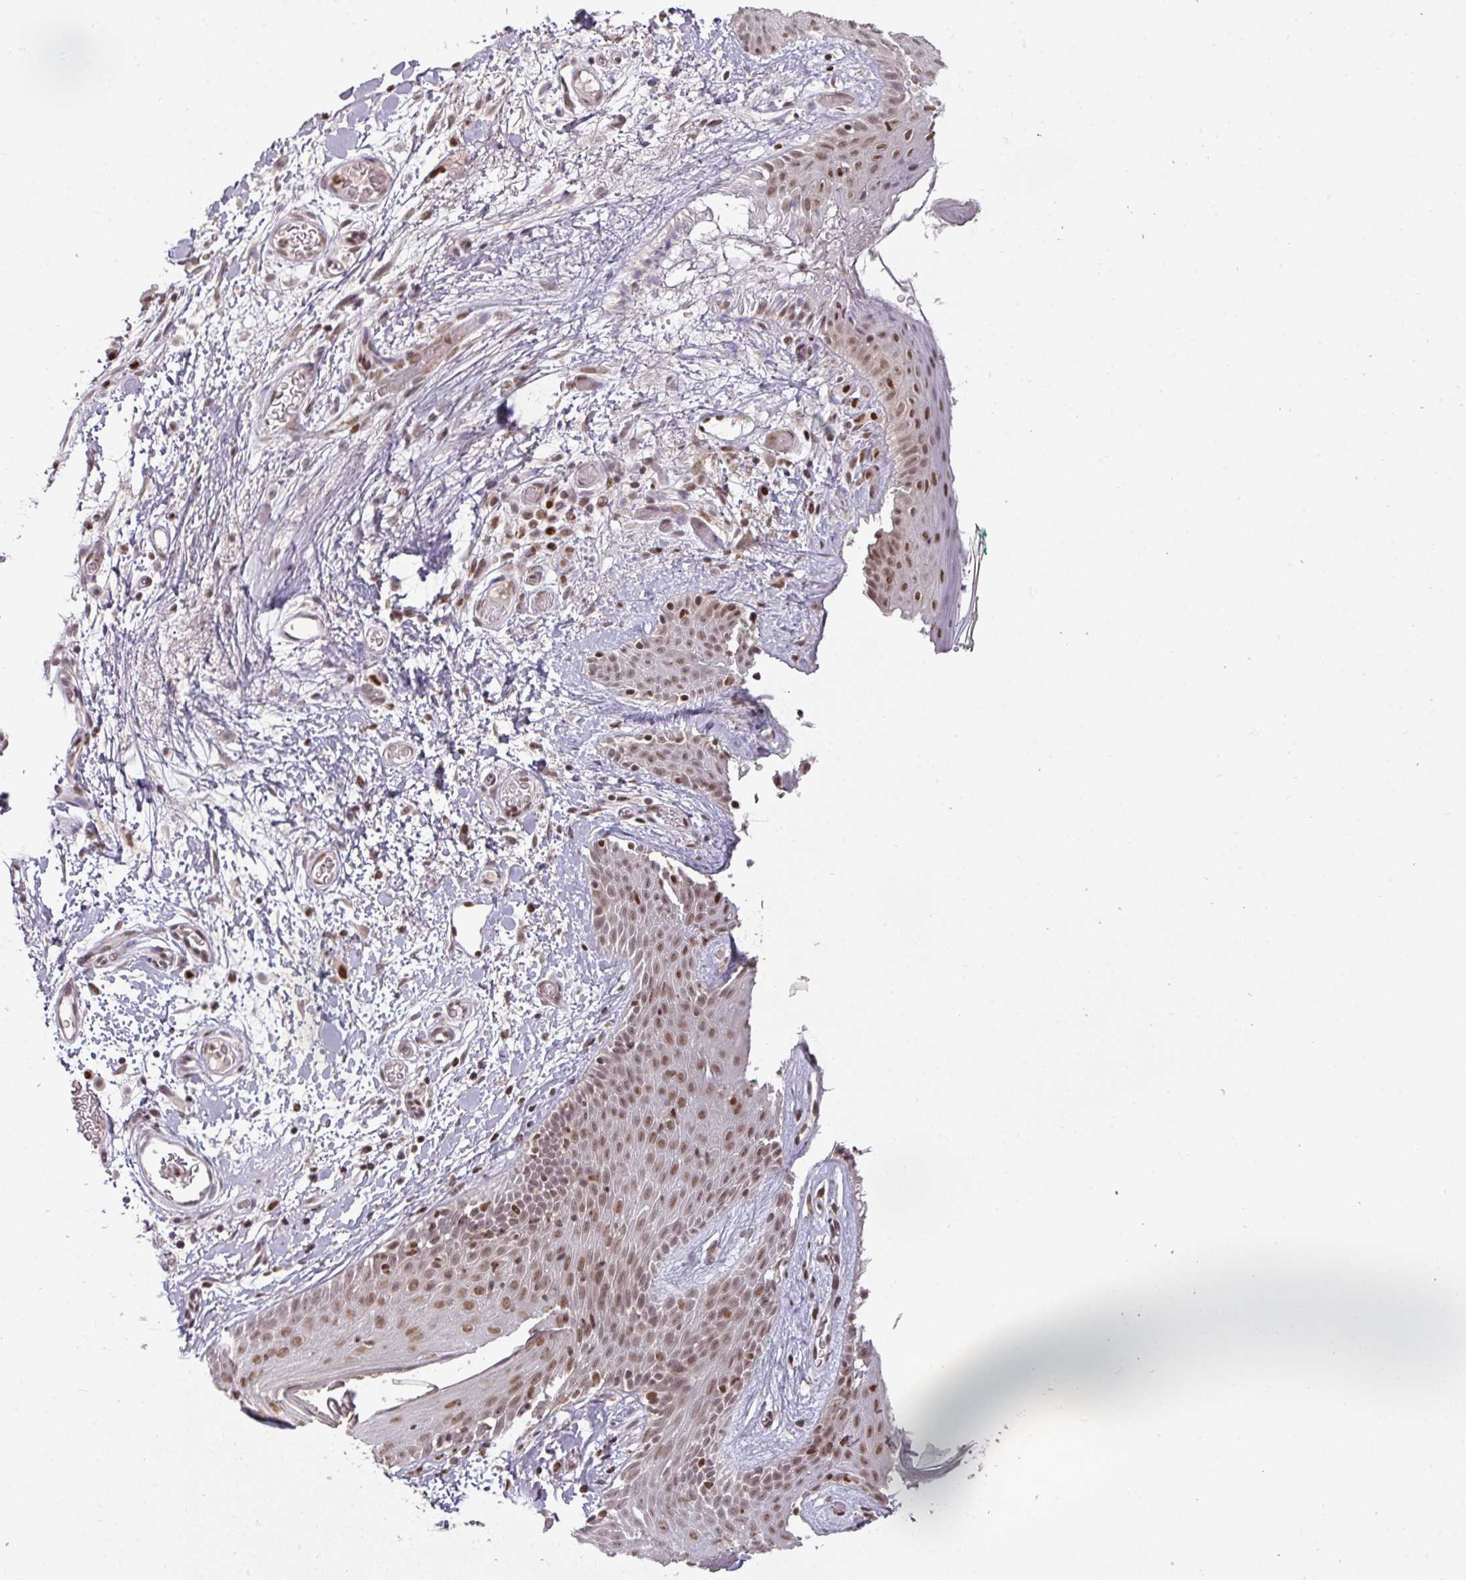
{"staining": {"intensity": "moderate", "quantity": ">75%", "location": "nuclear"}, "tissue": "skin", "cell_type": "Fibroblasts", "image_type": "normal", "snomed": [{"axis": "morphology", "description": "Normal tissue, NOS"}, {"axis": "topography", "description": "Skin"}], "caption": "Protein staining of benign skin exhibits moderate nuclear staining in approximately >75% of fibroblasts. The protein is shown in brown color, while the nuclei are stained blue.", "gene": "GPRIN2", "patient": {"sex": "male", "age": 79}}